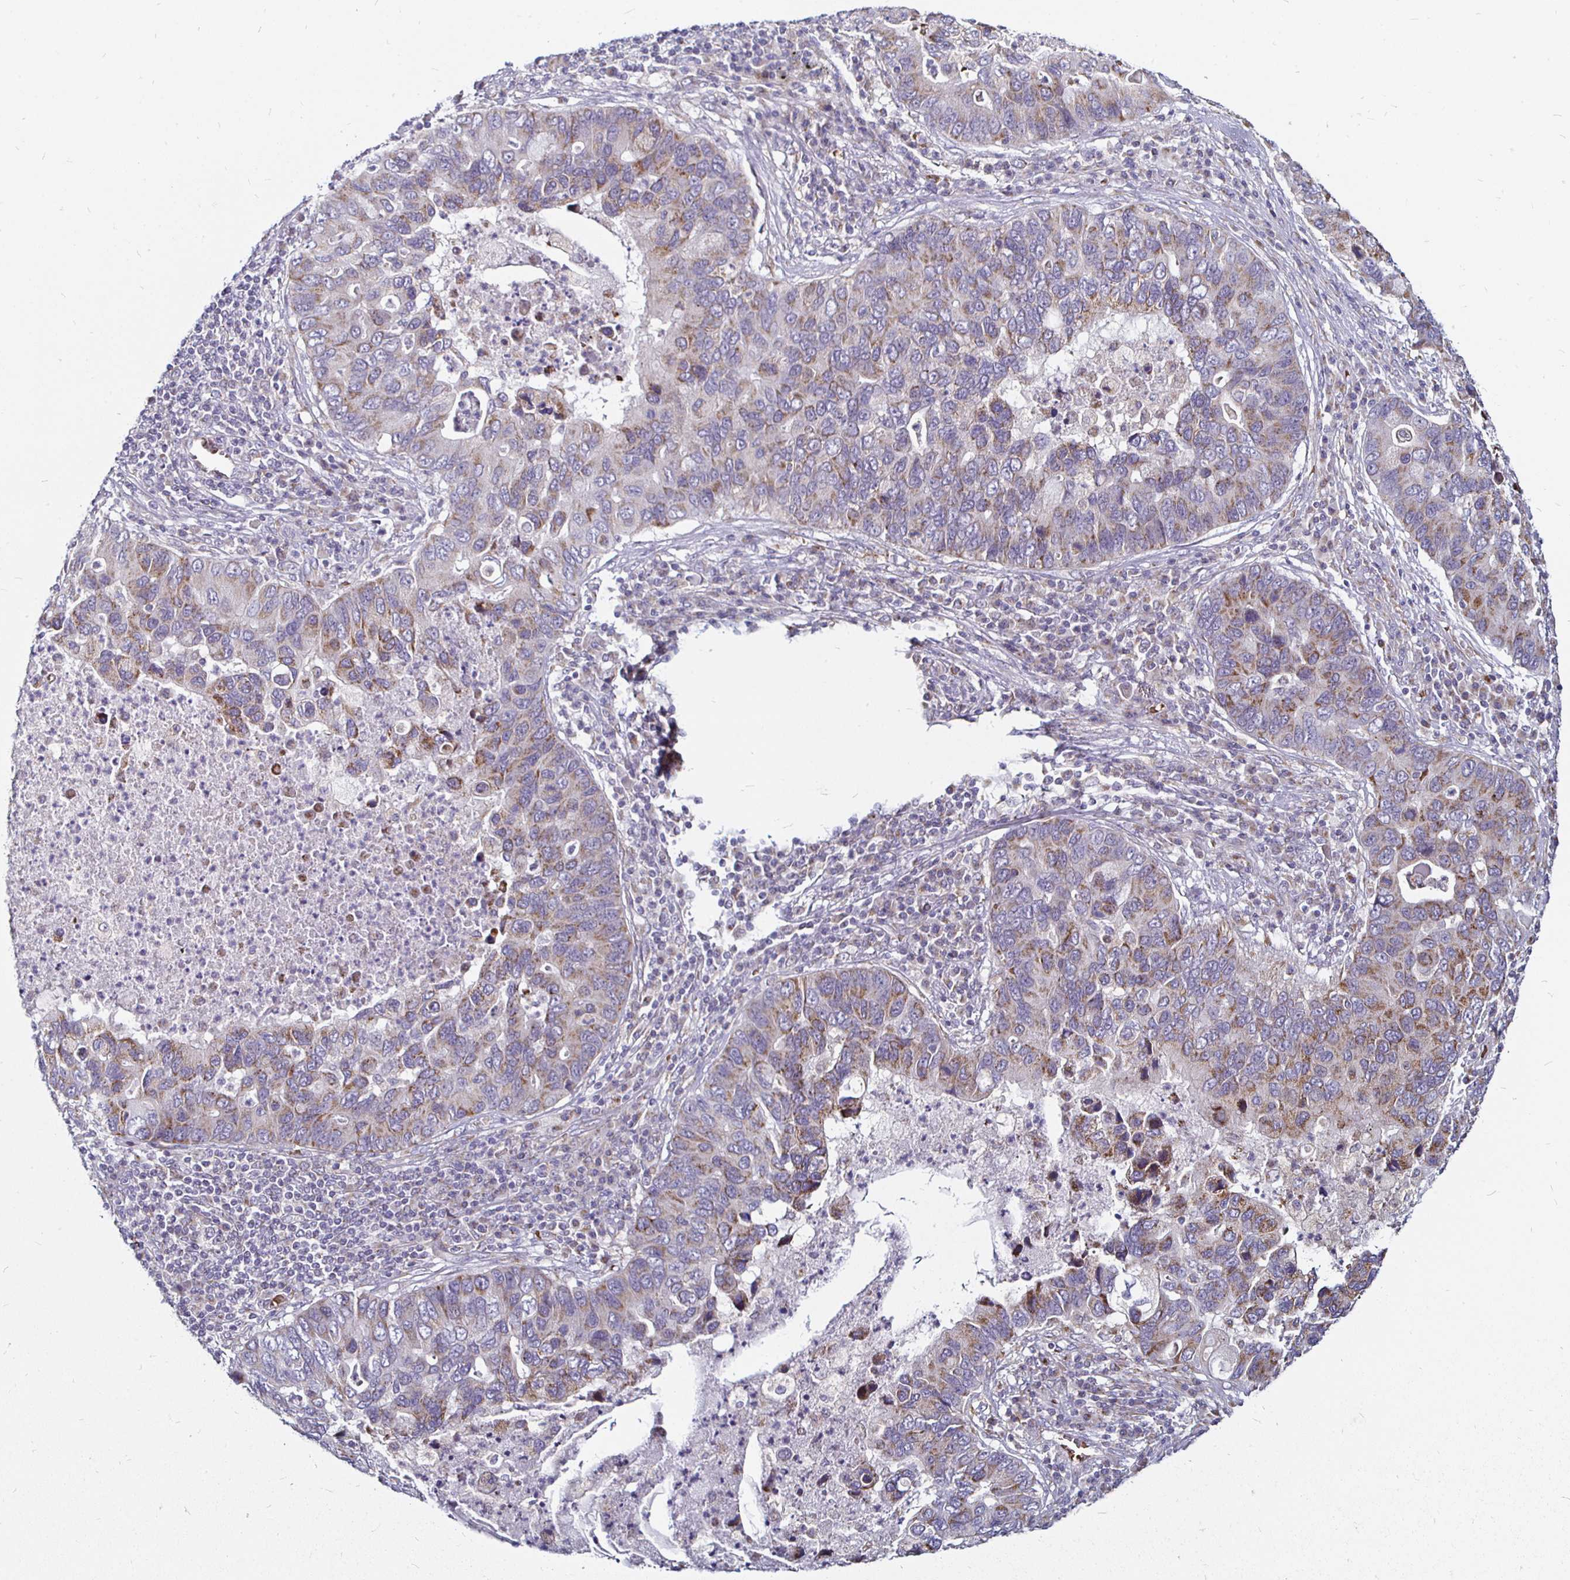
{"staining": {"intensity": "moderate", "quantity": "25%-75%", "location": "cytoplasmic/membranous"}, "tissue": "lung cancer", "cell_type": "Tumor cells", "image_type": "cancer", "snomed": [{"axis": "morphology", "description": "Adenocarcinoma, NOS"}, {"axis": "morphology", "description": "Adenocarcinoma, metastatic, NOS"}, {"axis": "topography", "description": "Lymph node"}, {"axis": "topography", "description": "Lung"}], "caption": "The immunohistochemical stain labels moderate cytoplasmic/membranous positivity in tumor cells of lung cancer tissue.", "gene": "ATG3", "patient": {"sex": "female", "age": 54}}